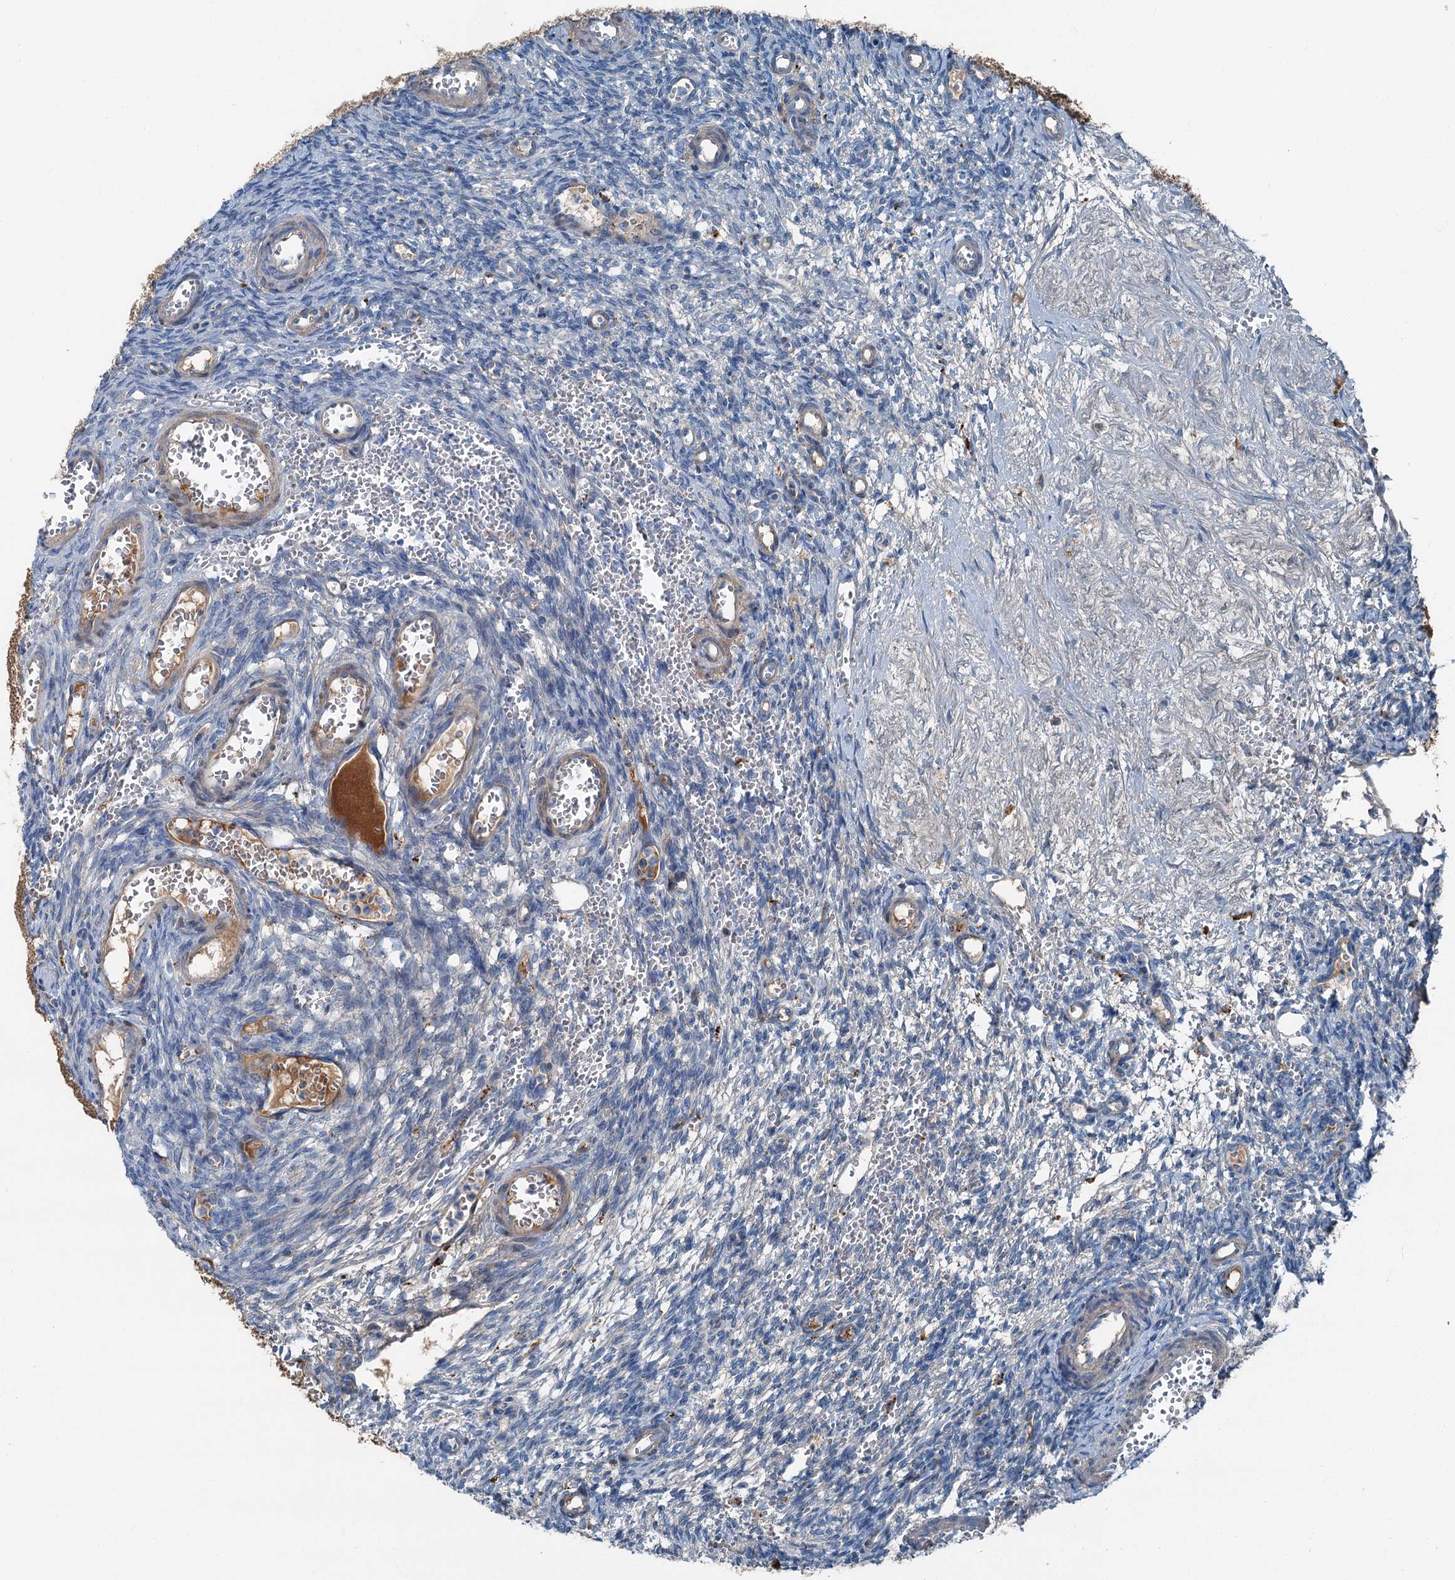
{"staining": {"intensity": "negative", "quantity": "none", "location": "none"}, "tissue": "ovary", "cell_type": "Ovarian stroma cells", "image_type": "normal", "snomed": [{"axis": "morphology", "description": "Normal tissue, NOS"}, {"axis": "topography", "description": "Ovary"}], "caption": "DAB immunohistochemical staining of benign ovary reveals no significant positivity in ovarian stroma cells. The staining is performed using DAB (3,3'-diaminobenzidine) brown chromogen with nuclei counter-stained in using hematoxylin.", "gene": "AXL", "patient": {"sex": "female", "age": 39}}